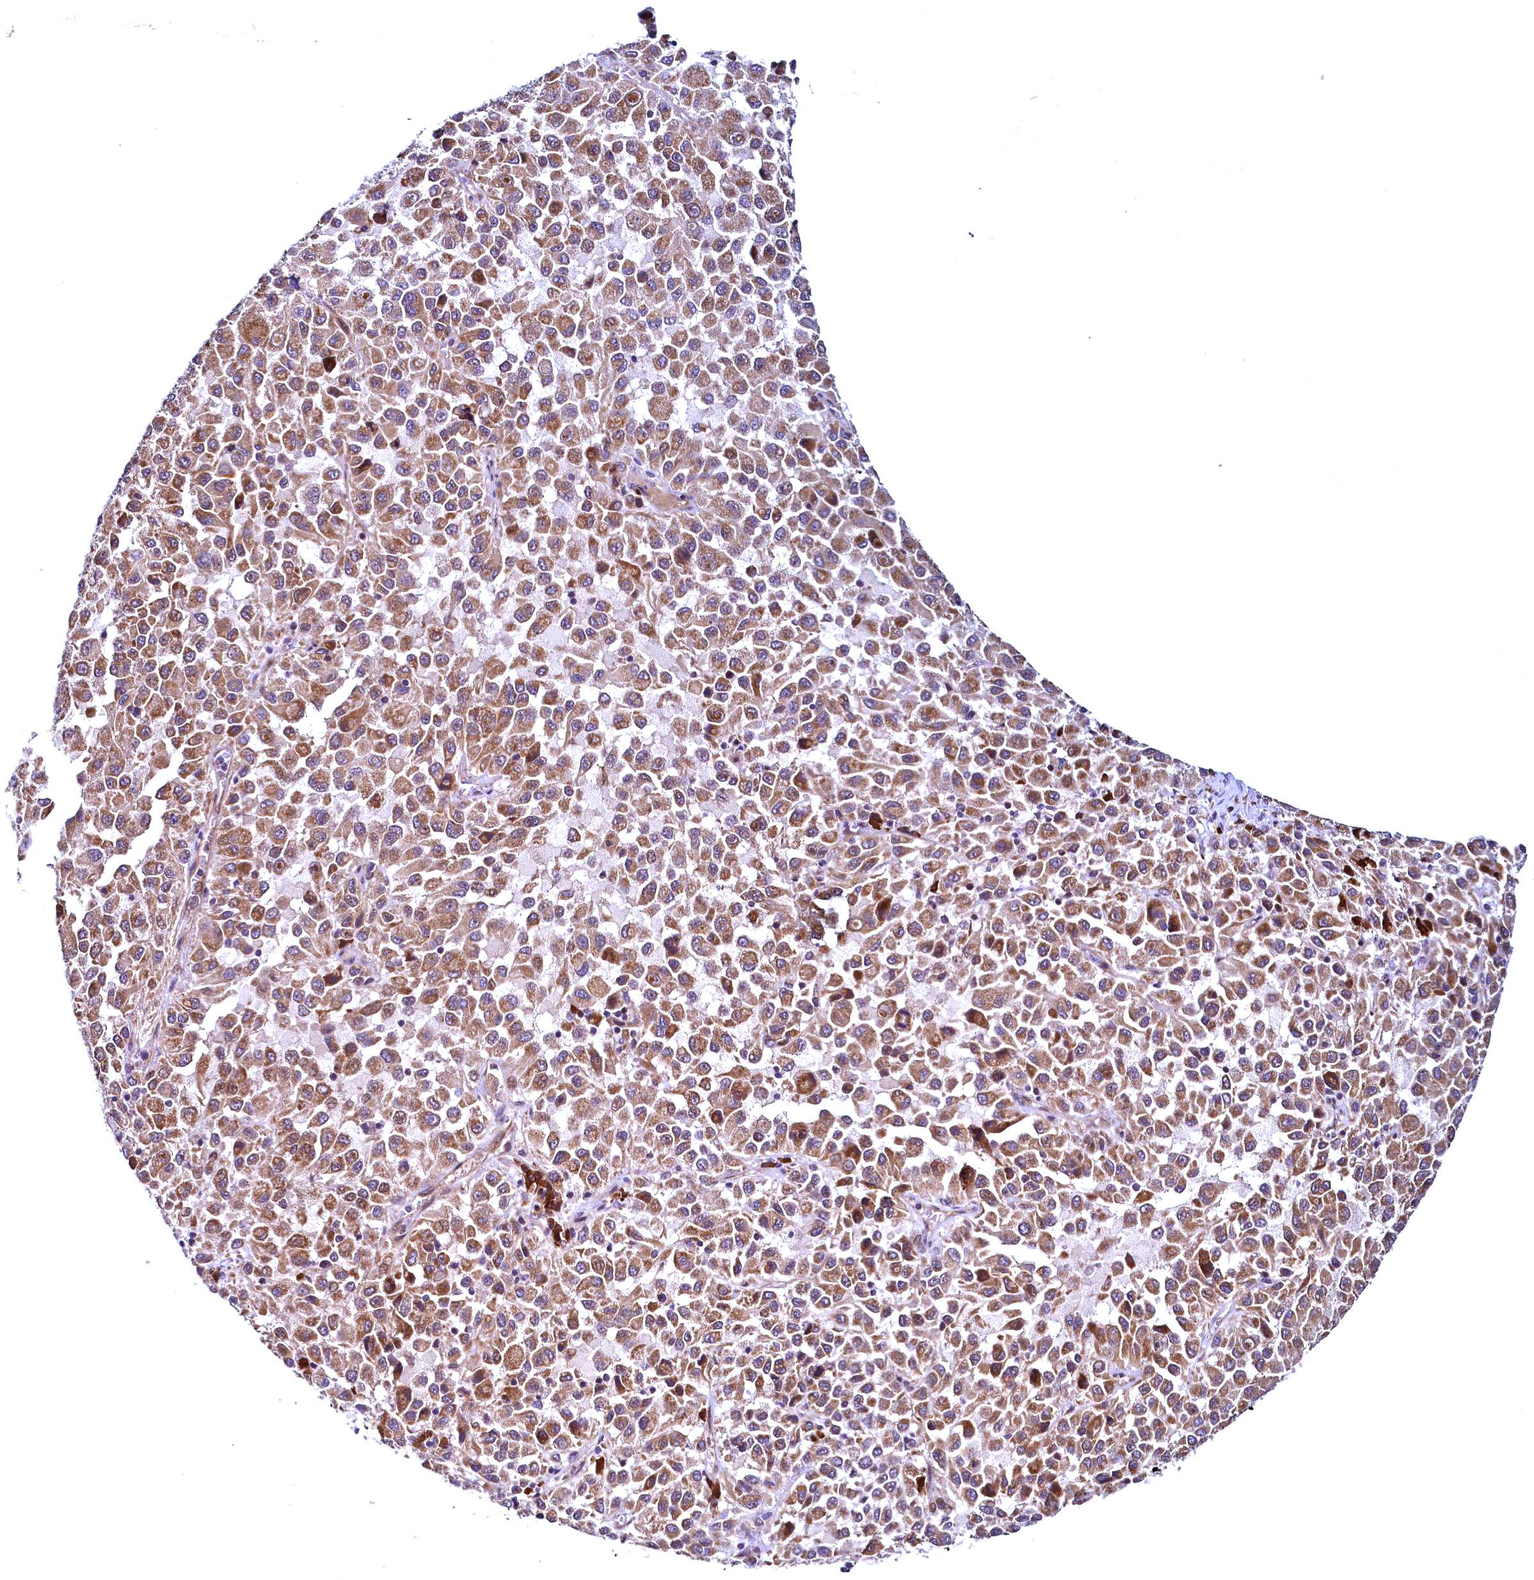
{"staining": {"intensity": "moderate", "quantity": ">75%", "location": "cytoplasmic/membranous"}, "tissue": "melanoma", "cell_type": "Tumor cells", "image_type": "cancer", "snomed": [{"axis": "morphology", "description": "Malignant melanoma, Metastatic site"}, {"axis": "topography", "description": "Lung"}], "caption": "Human malignant melanoma (metastatic site) stained with a brown dye demonstrates moderate cytoplasmic/membranous positive expression in approximately >75% of tumor cells.", "gene": "RBFA", "patient": {"sex": "male", "age": 64}}